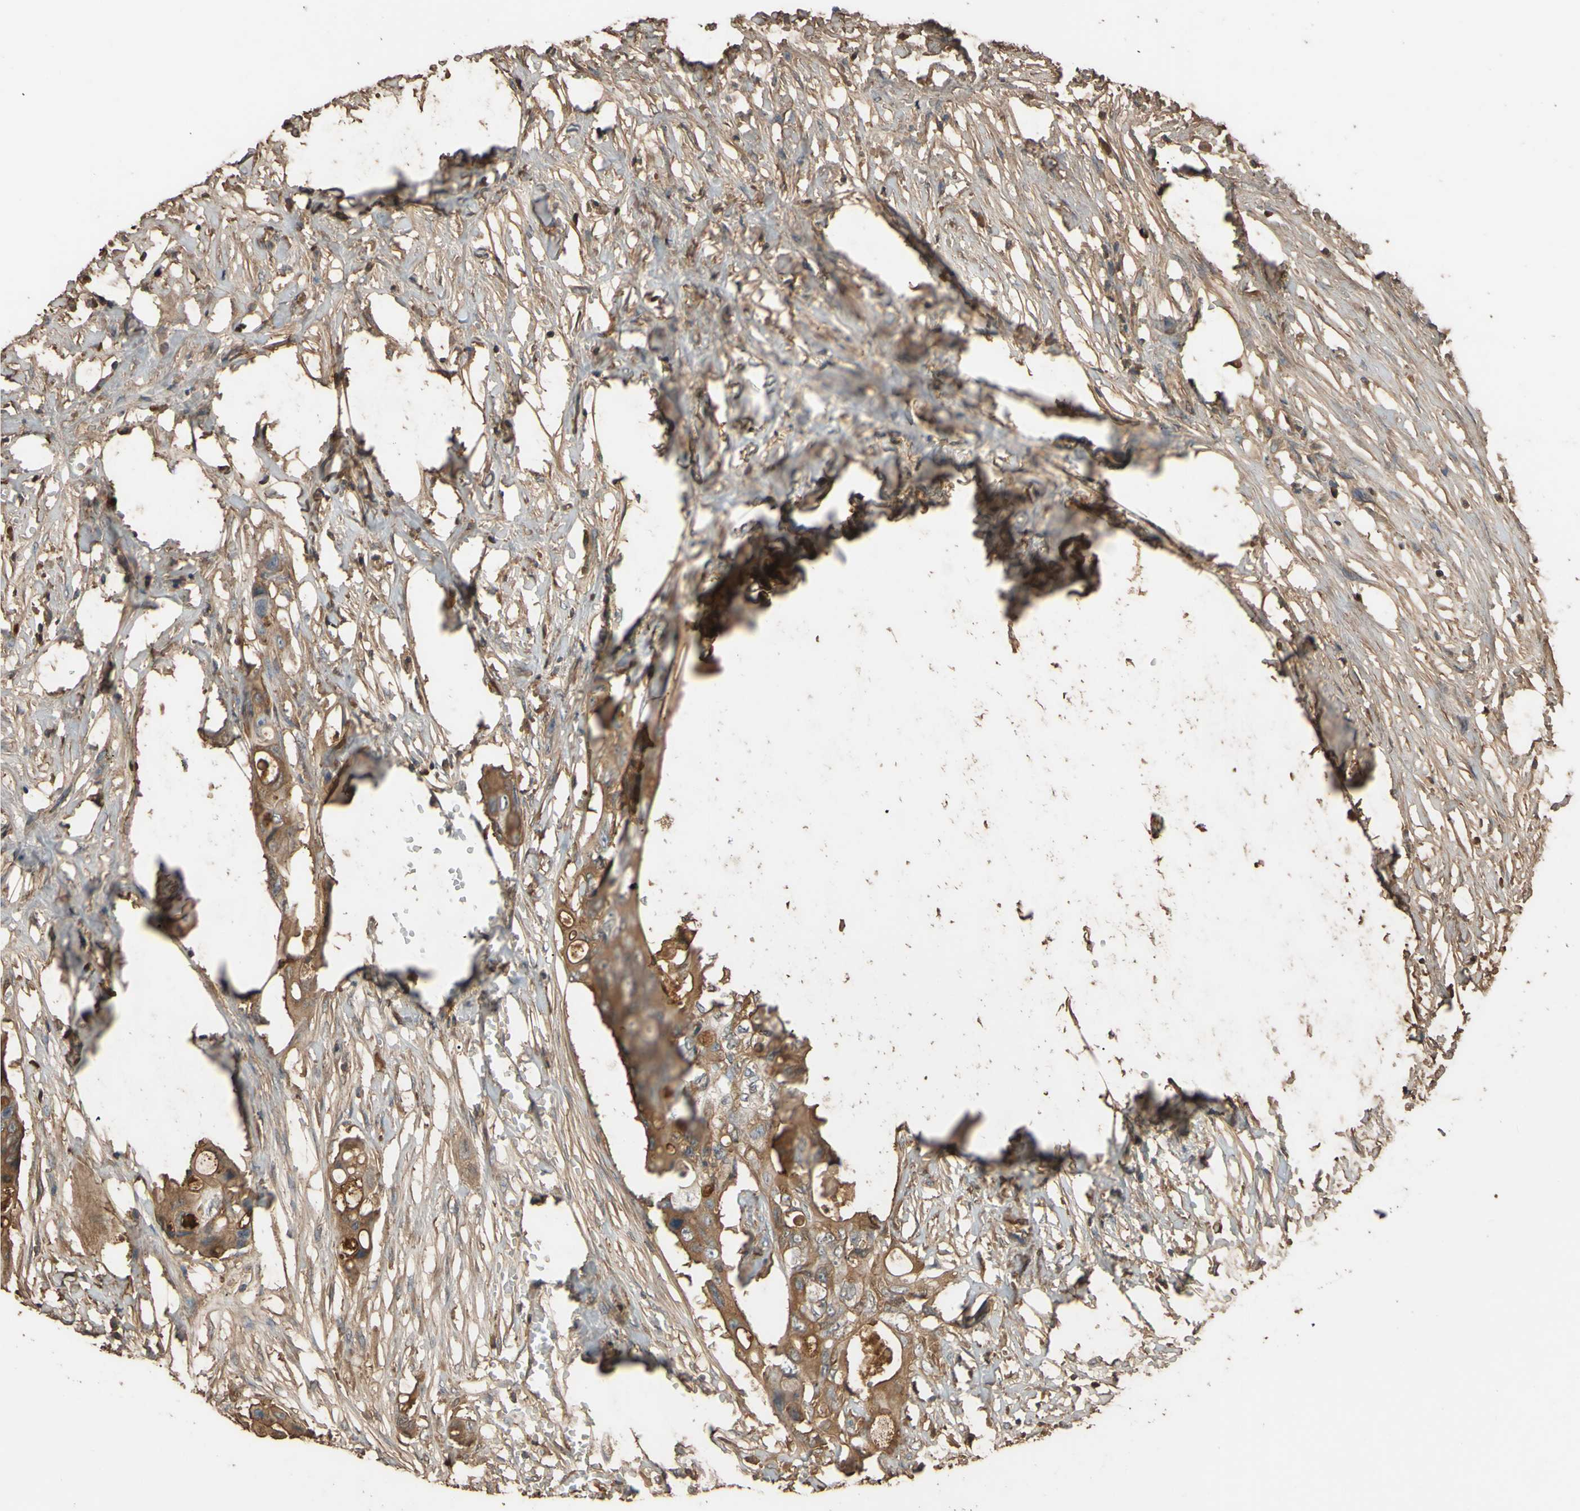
{"staining": {"intensity": "moderate", "quantity": "25%-75%", "location": "cytoplasmic/membranous"}, "tissue": "colorectal cancer", "cell_type": "Tumor cells", "image_type": "cancer", "snomed": [{"axis": "morphology", "description": "Adenocarcinoma, NOS"}, {"axis": "topography", "description": "Colon"}], "caption": "Immunohistochemical staining of colorectal cancer shows medium levels of moderate cytoplasmic/membranous protein staining in approximately 25%-75% of tumor cells.", "gene": "PTGDS", "patient": {"sex": "female", "age": 57}}